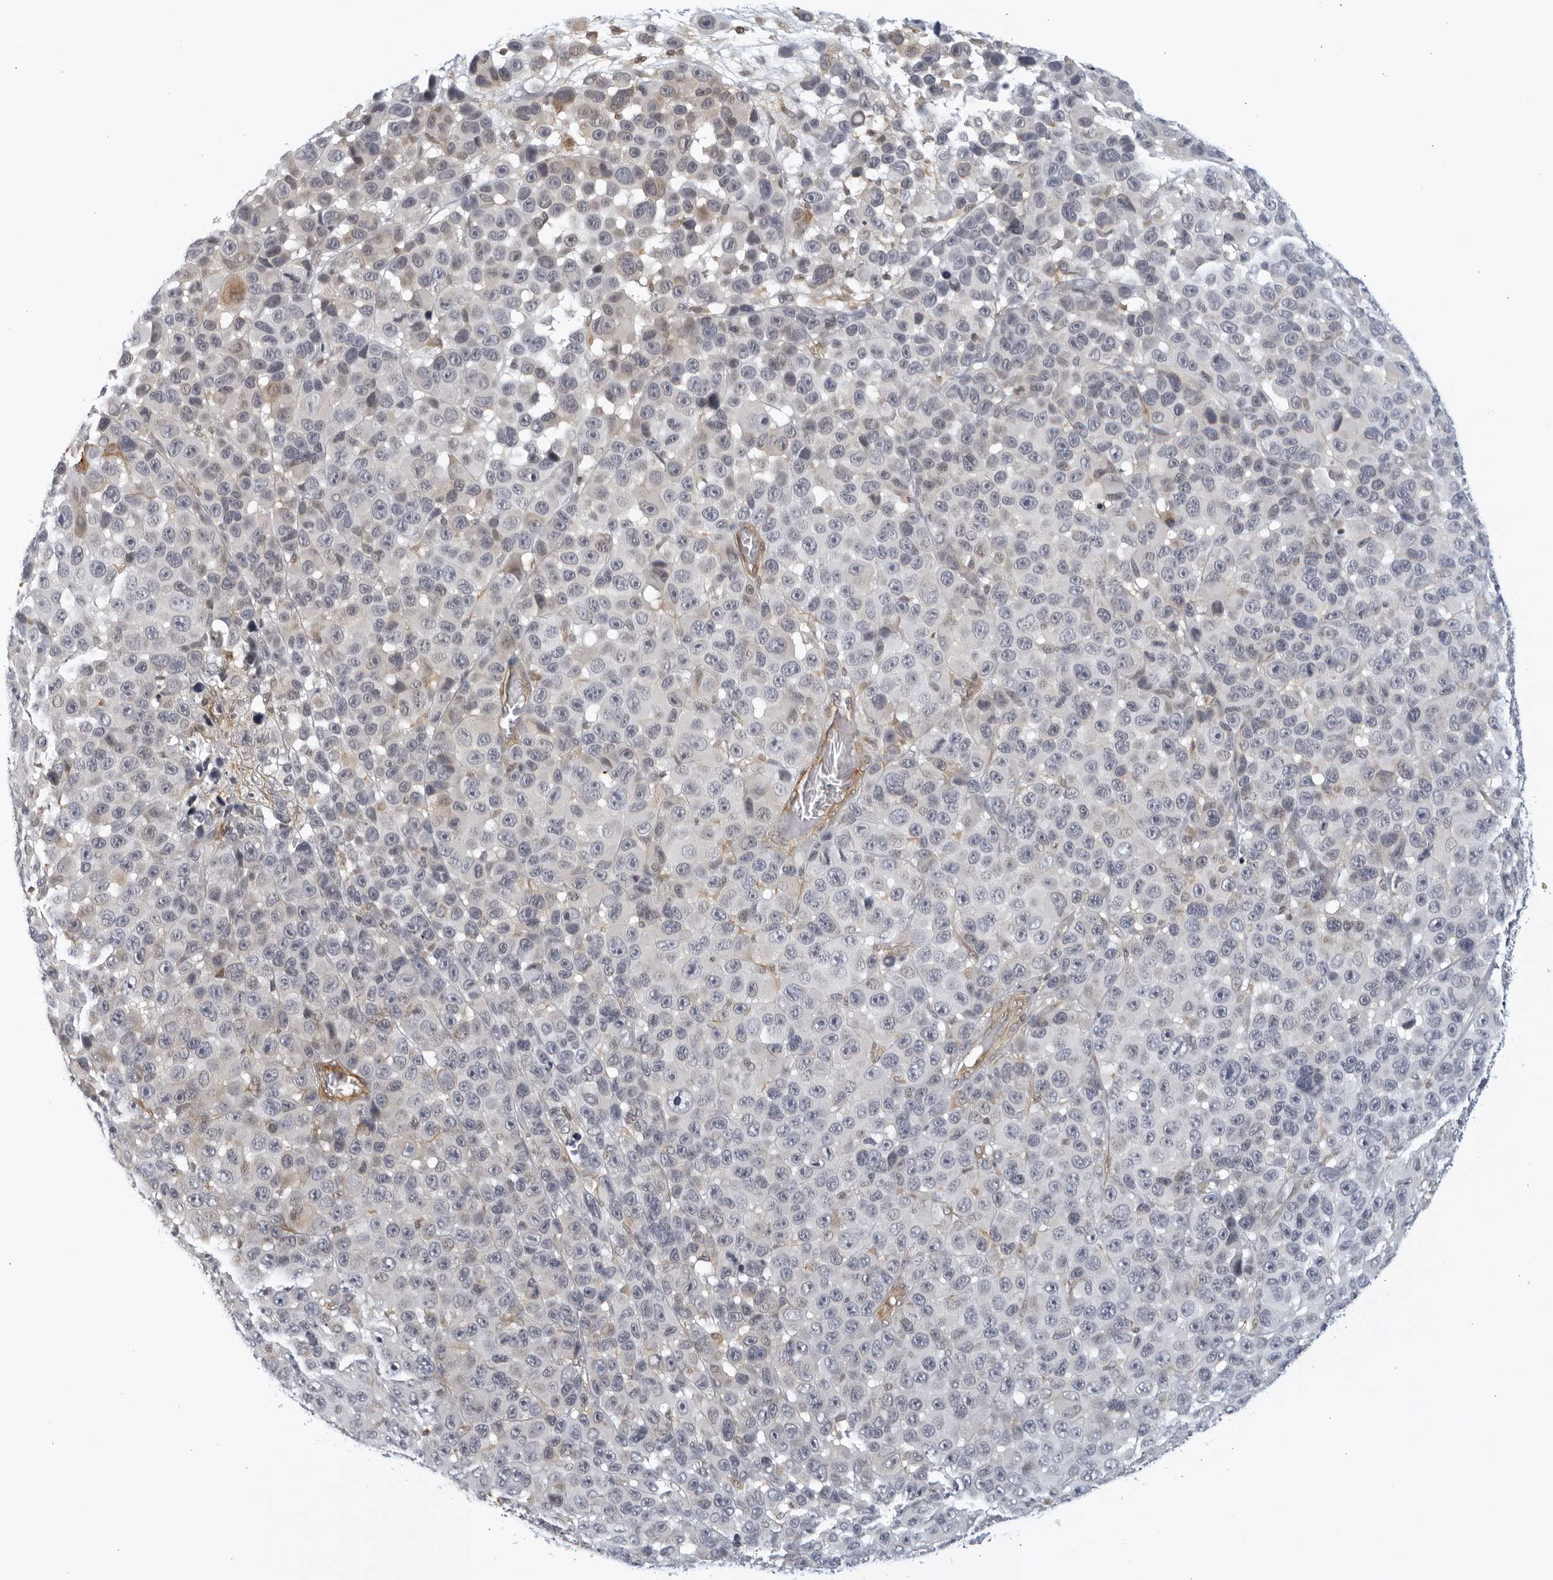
{"staining": {"intensity": "negative", "quantity": "none", "location": "none"}, "tissue": "melanoma", "cell_type": "Tumor cells", "image_type": "cancer", "snomed": [{"axis": "morphology", "description": "Malignant melanoma, NOS"}, {"axis": "topography", "description": "Skin"}], "caption": "High magnification brightfield microscopy of malignant melanoma stained with DAB (3,3'-diaminobenzidine) (brown) and counterstained with hematoxylin (blue): tumor cells show no significant expression.", "gene": "SERTAD4", "patient": {"sex": "male", "age": 53}}